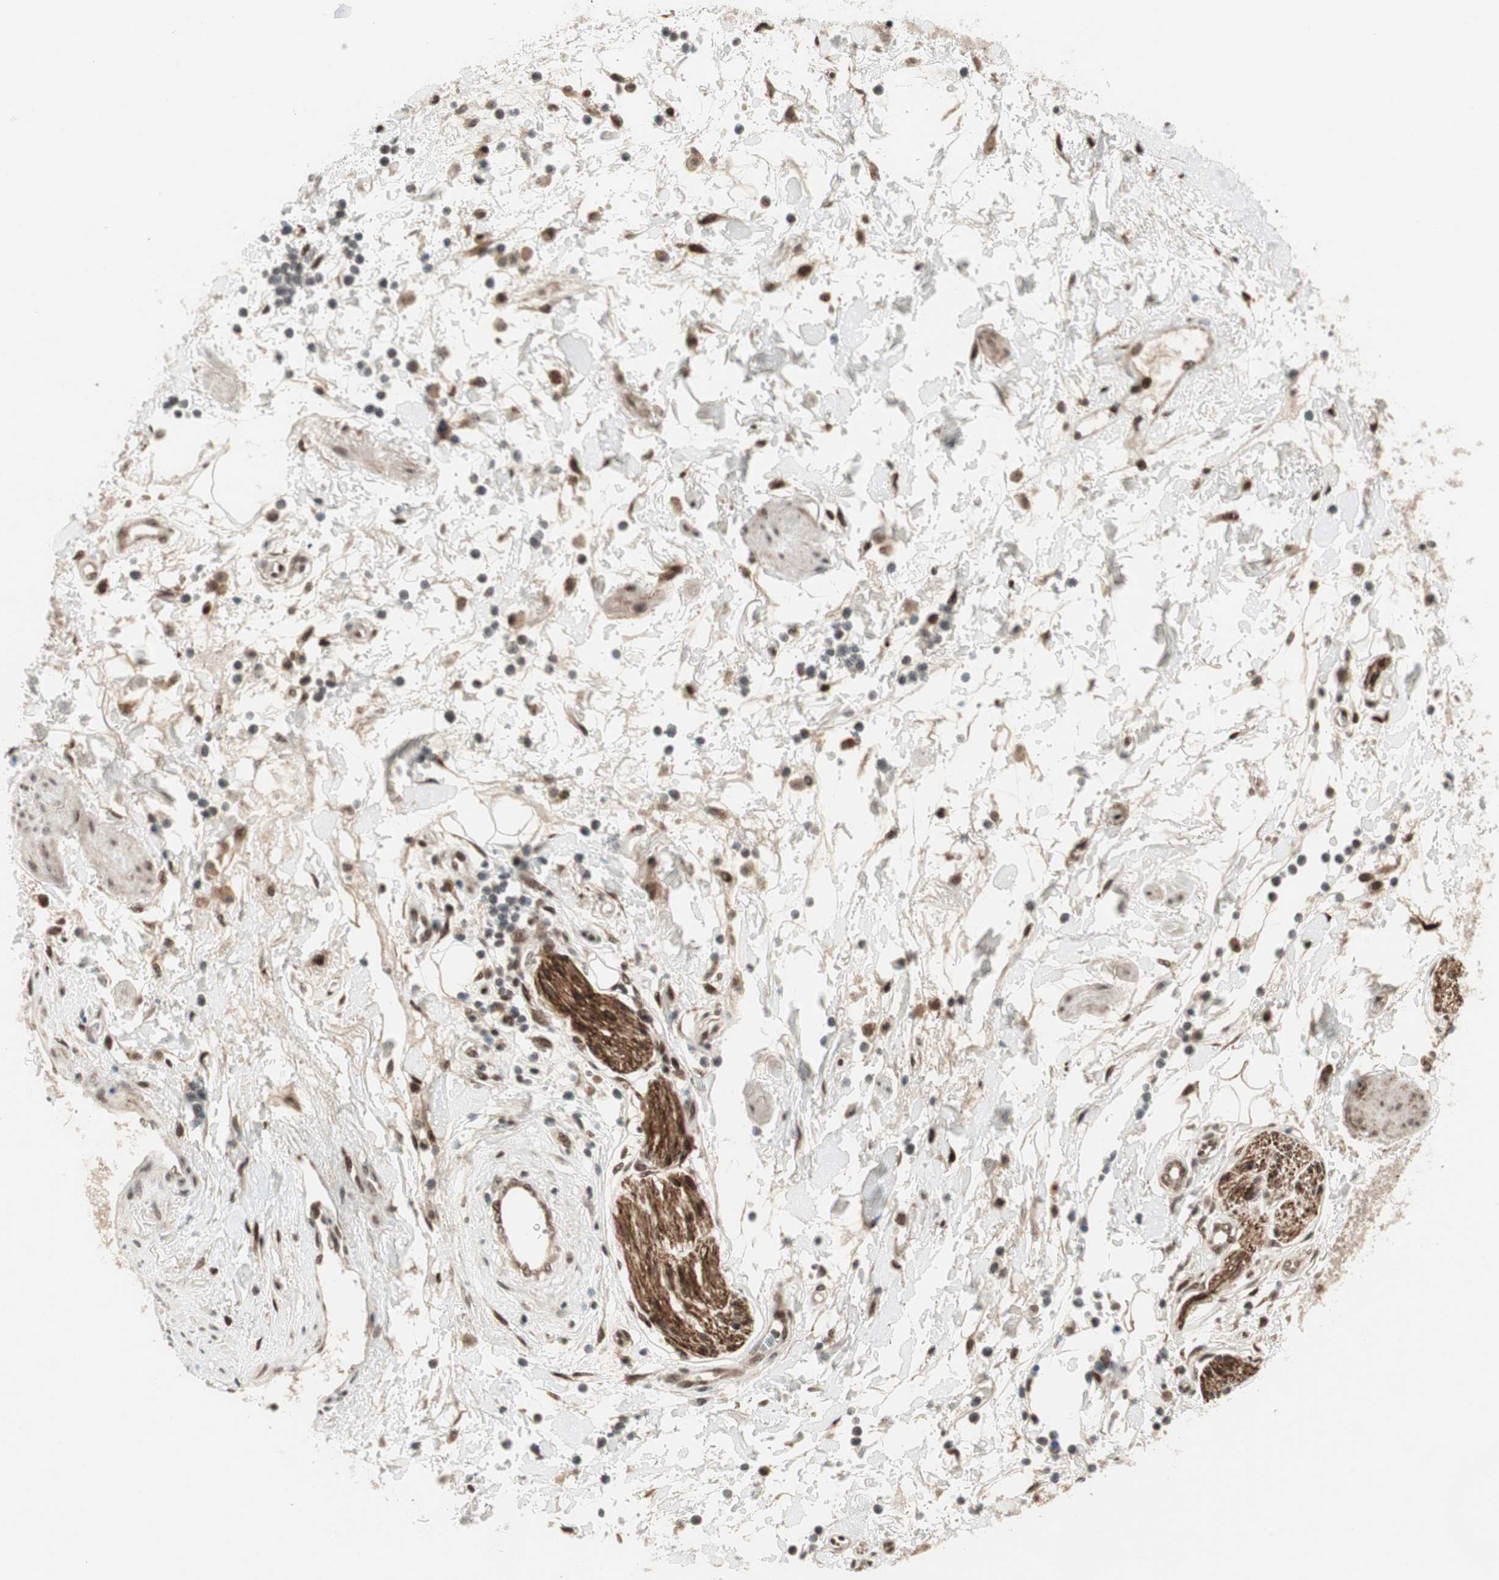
{"staining": {"intensity": "moderate", "quantity": "25%-75%", "location": "nuclear"}, "tissue": "adipose tissue", "cell_type": "Adipocytes", "image_type": "normal", "snomed": [{"axis": "morphology", "description": "Normal tissue, NOS"}, {"axis": "topography", "description": "Soft tissue"}, {"axis": "topography", "description": "Peripheral nerve tissue"}], "caption": "Immunohistochemistry of benign human adipose tissue shows medium levels of moderate nuclear expression in approximately 25%-75% of adipocytes.", "gene": "TCF12", "patient": {"sex": "female", "age": 71}}